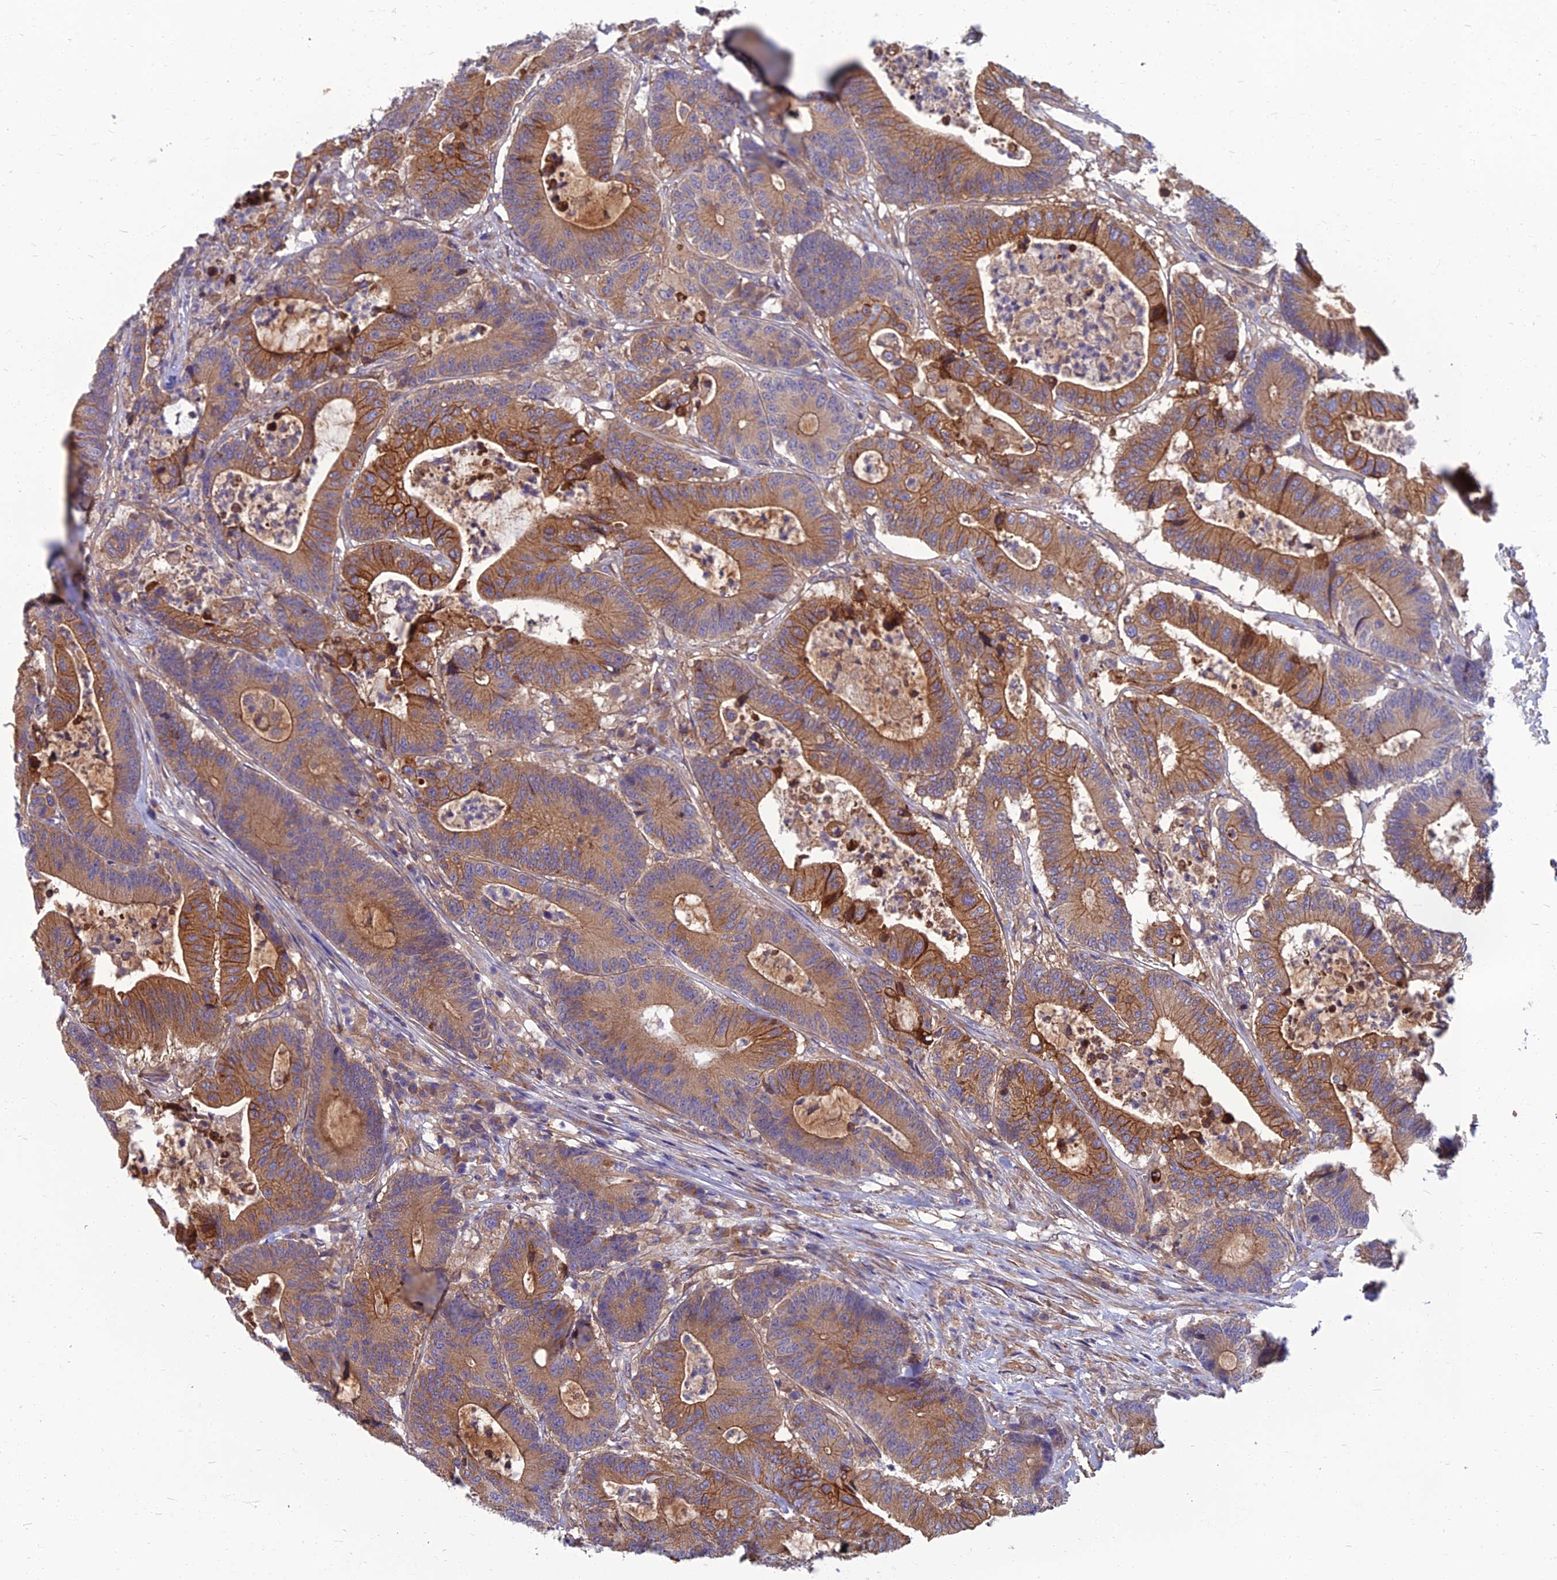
{"staining": {"intensity": "moderate", "quantity": ">75%", "location": "cytoplasmic/membranous"}, "tissue": "colorectal cancer", "cell_type": "Tumor cells", "image_type": "cancer", "snomed": [{"axis": "morphology", "description": "Adenocarcinoma, NOS"}, {"axis": "topography", "description": "Colon"}], "caption": "Protein expression analysis of human adenocarcinoma (colorectal) reveals moderate cytoplasmic/membranous staining in approximately >75% of tumor cells.", "gene": "WDR24", "patient": {"sex": "female", "age": 84}}